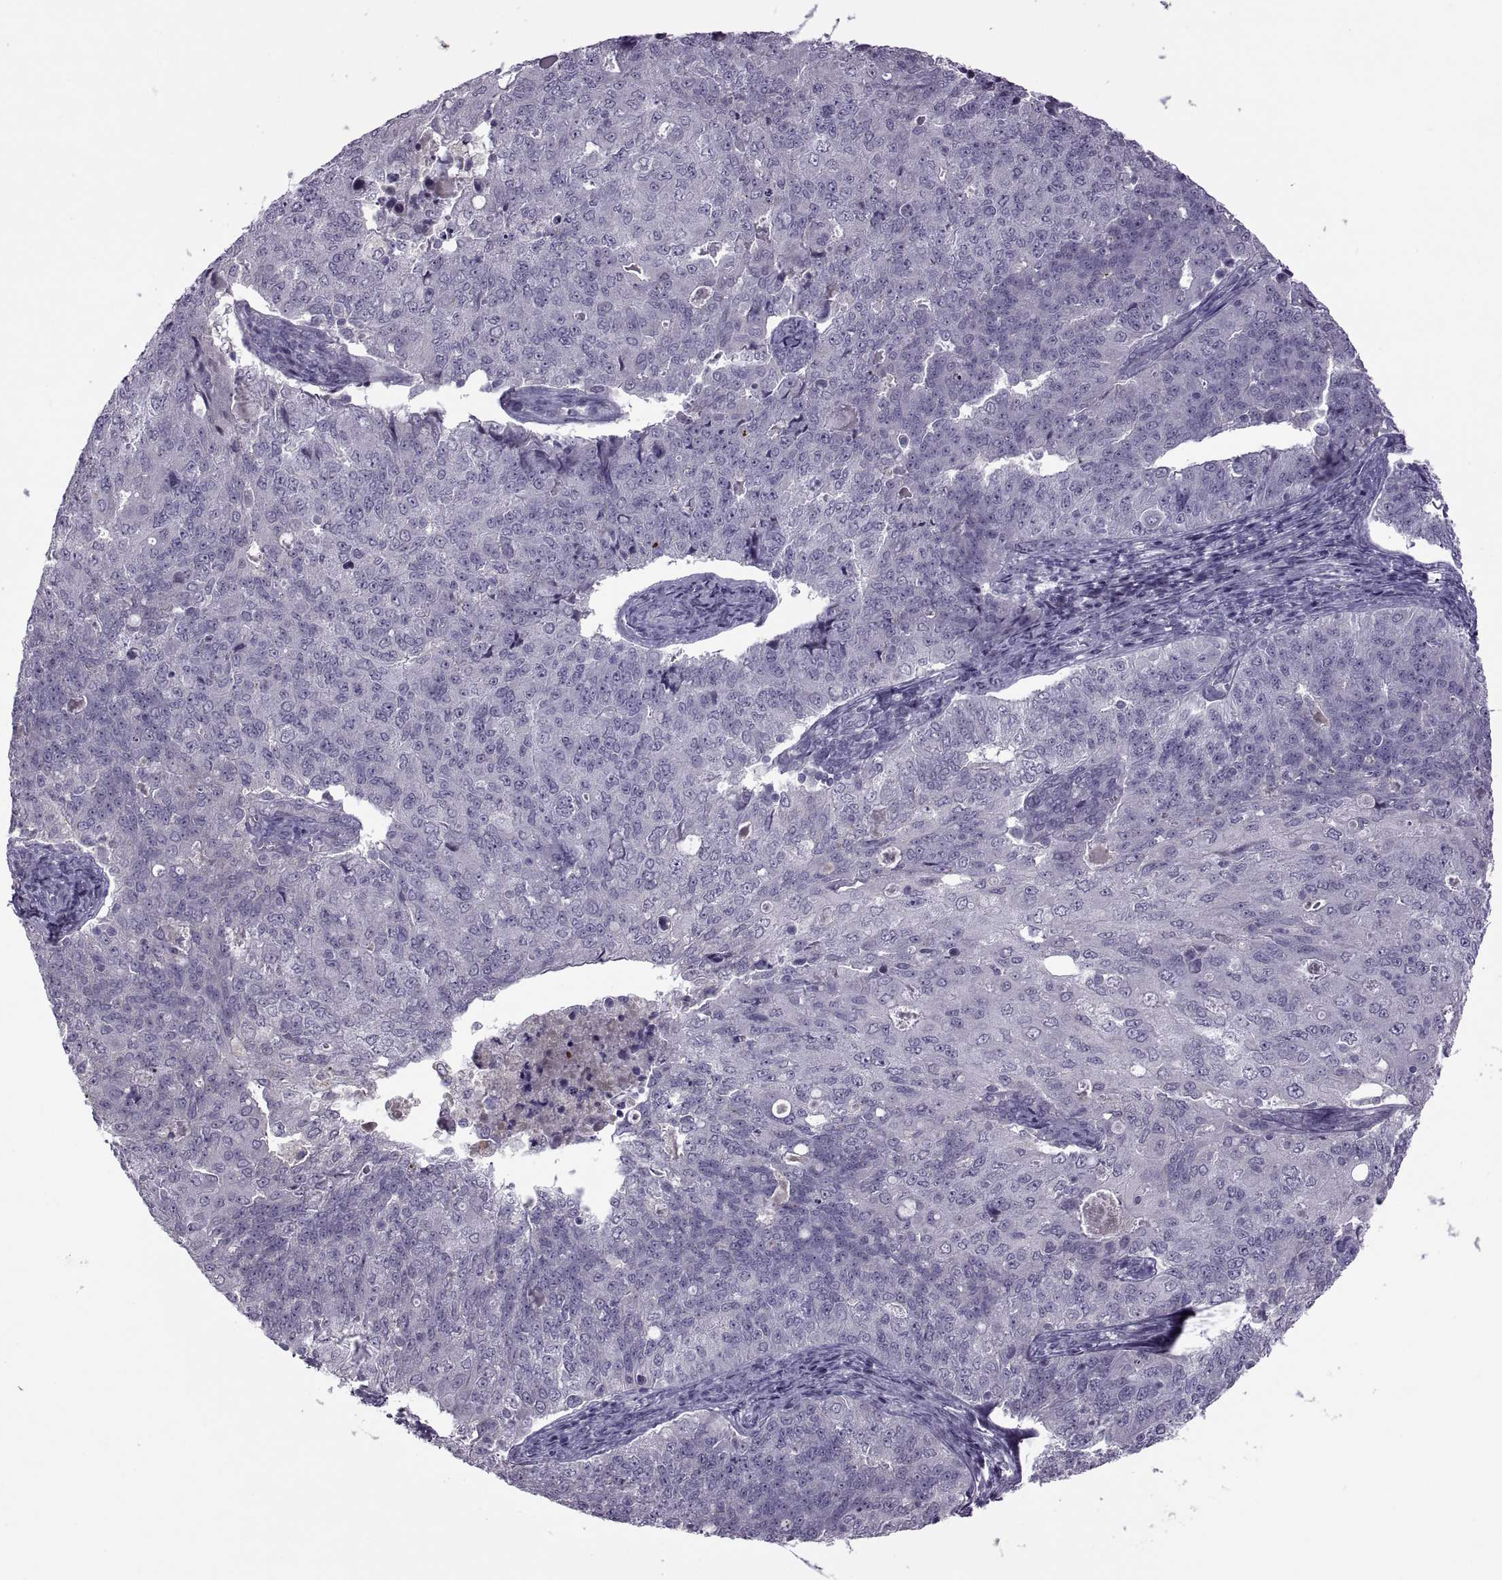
{"staining": {"intensity": "negative", "quantity": "none", "location": "none"}, "tissue": "endometrial cancer", "cell_type": "Tumor cells", "image_type": "cancer", "snomed": [{"axis": "morphology", "description": "Adenocarcinoma, NOS"}, {"axis": "topography", "description": "Endometrium"}], "caption": "Immunohistochemical staining of endometrial adenocarcinoma demonstrates no significant positivity in tumor cells.", "gene": "RSPH6A", "patient": {"sex": "female", "age": 43}}